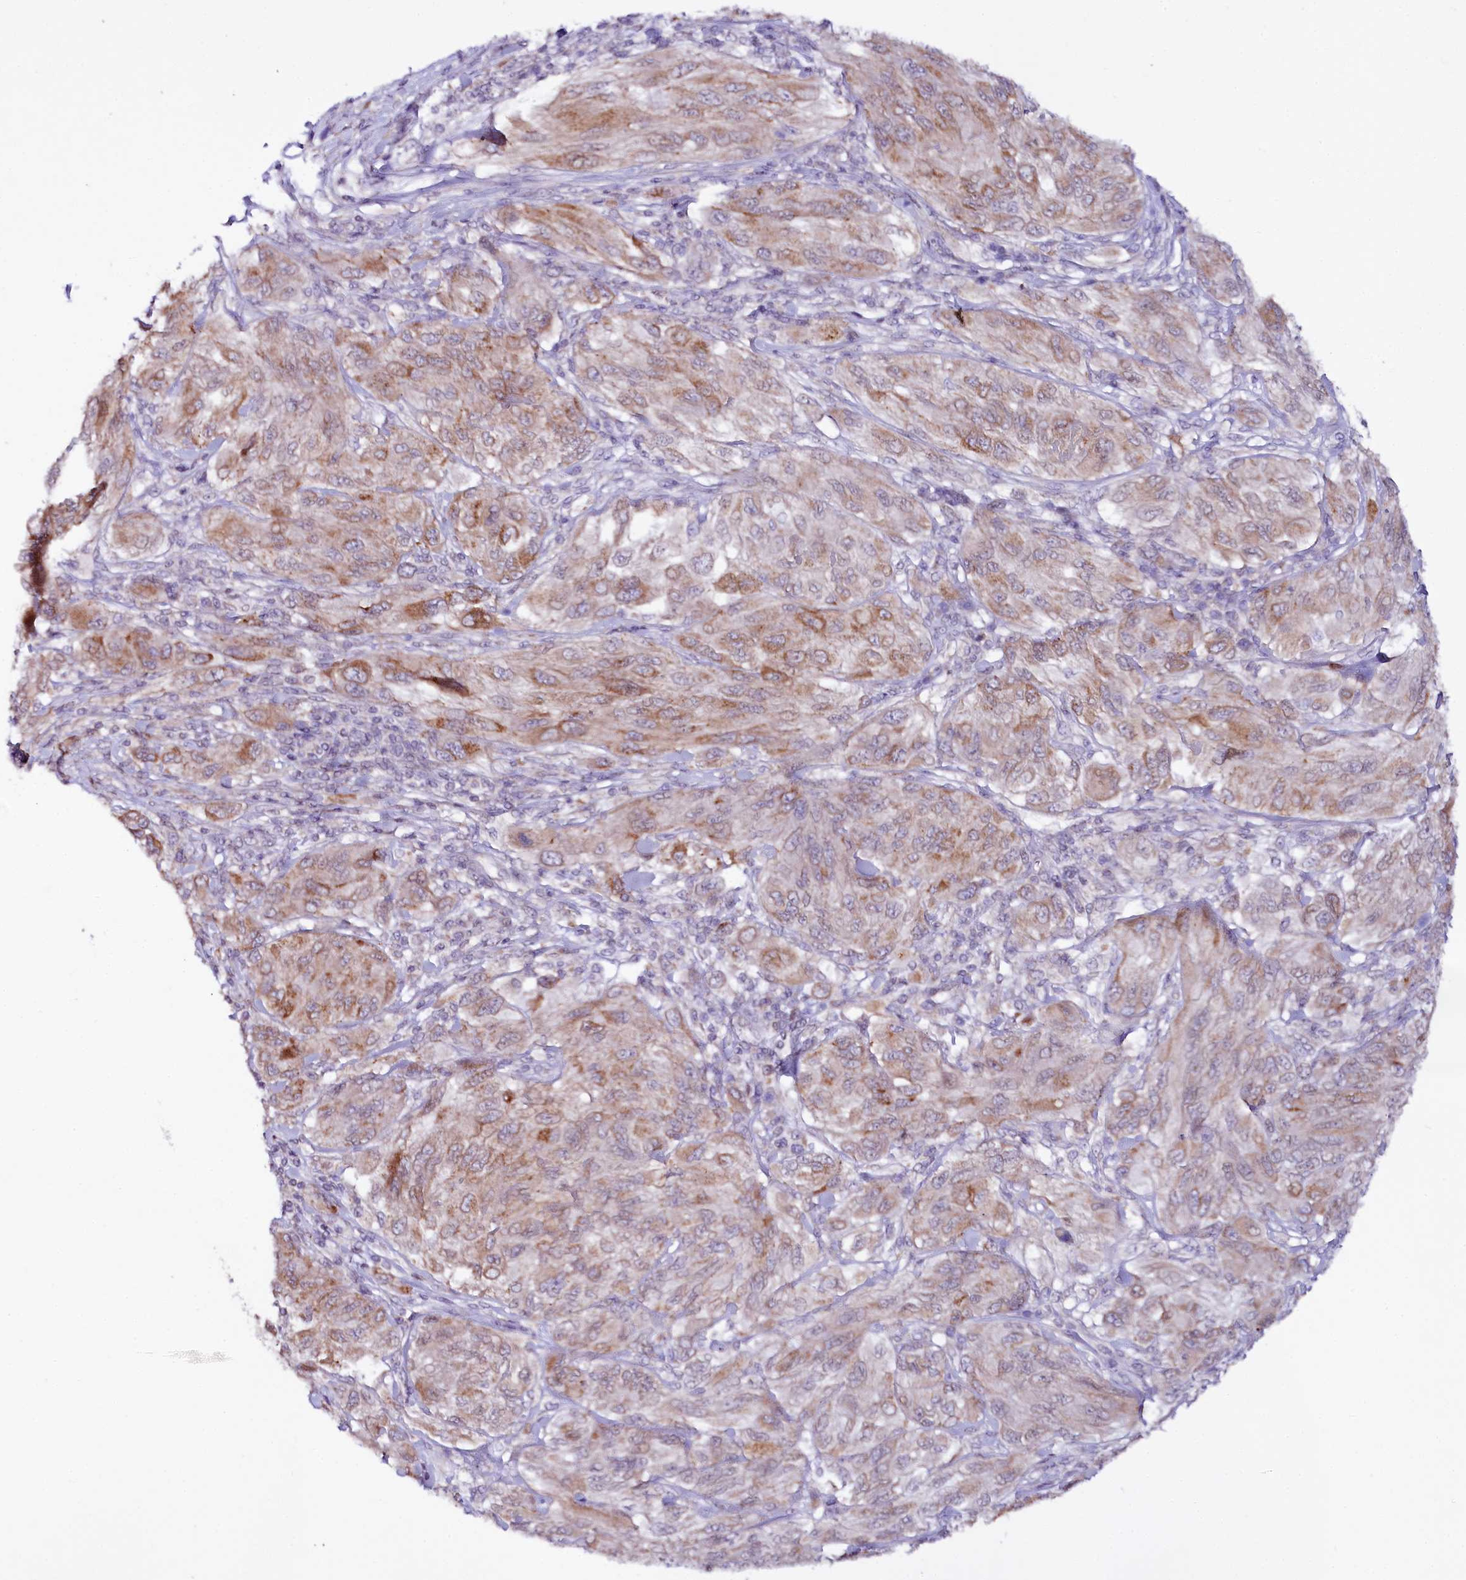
{"staining": {"intensity": "moderate", "quantity": "25%-75%", "location": "cytoplasmic/membranous"}, "tissue": "melanoma", "cell_type": "Tumor cells", "image_type": "cancer", "snomed": [{"axis": "morphology", "description": "Malignant melanoma, NOS"}, {"axis": "topography", "description": "Skin"}], "caption": "Moderate cytoplasmic/membranous staining for a protein is present in approximately 25%-75% of tumor cells of melanoma using IHC.", "gene": "ZNF226", "patient": {"sex": "female", "age": 91}}